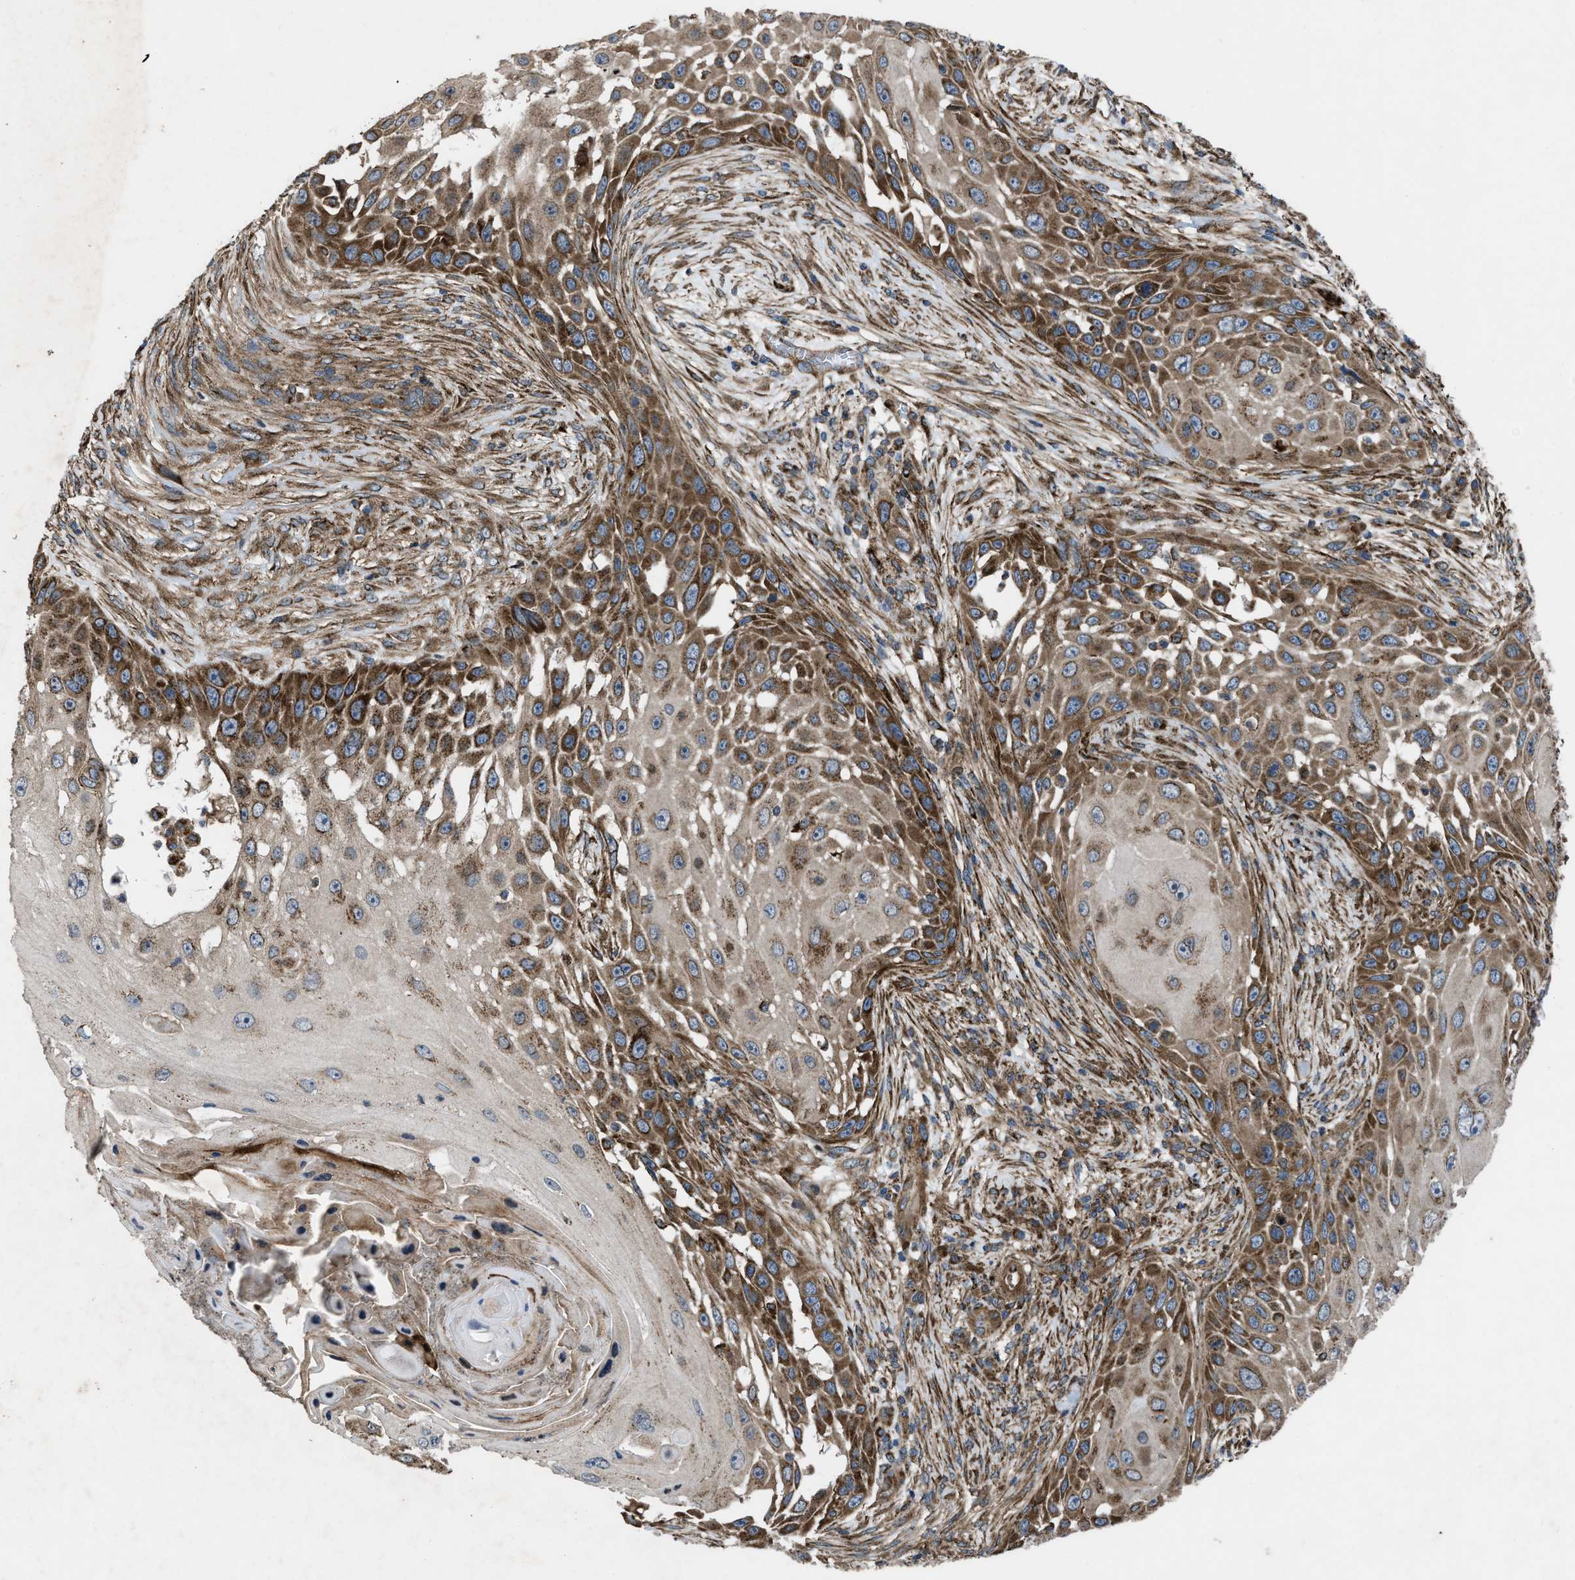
{"staining": {"intensity": "strong", "quantity": ">75%", "location": "cytoplasmic/membranous"}, "tissue": "skin cancer", "cell_type": "Tumor cells", "image_type": "cancer", "snomed": [{"axis": "morphology", "description": "Squamous cell carcinoma, NOS"}, {"axis": "topography", "description": "Skin"}], "caption": "Immunohistochemical staining of human skin cancer (squamous cell carcinoma) displays high levels of strong cytoplasmic/membranous protein positivity in approximately >75% of tumor cells. (DAB (3,3'-diaminobenzidine) = brown stain, brightfield microscopy at high magnification).", "gene": "PER3", "patient": {"sex": "female", "age": 44}}